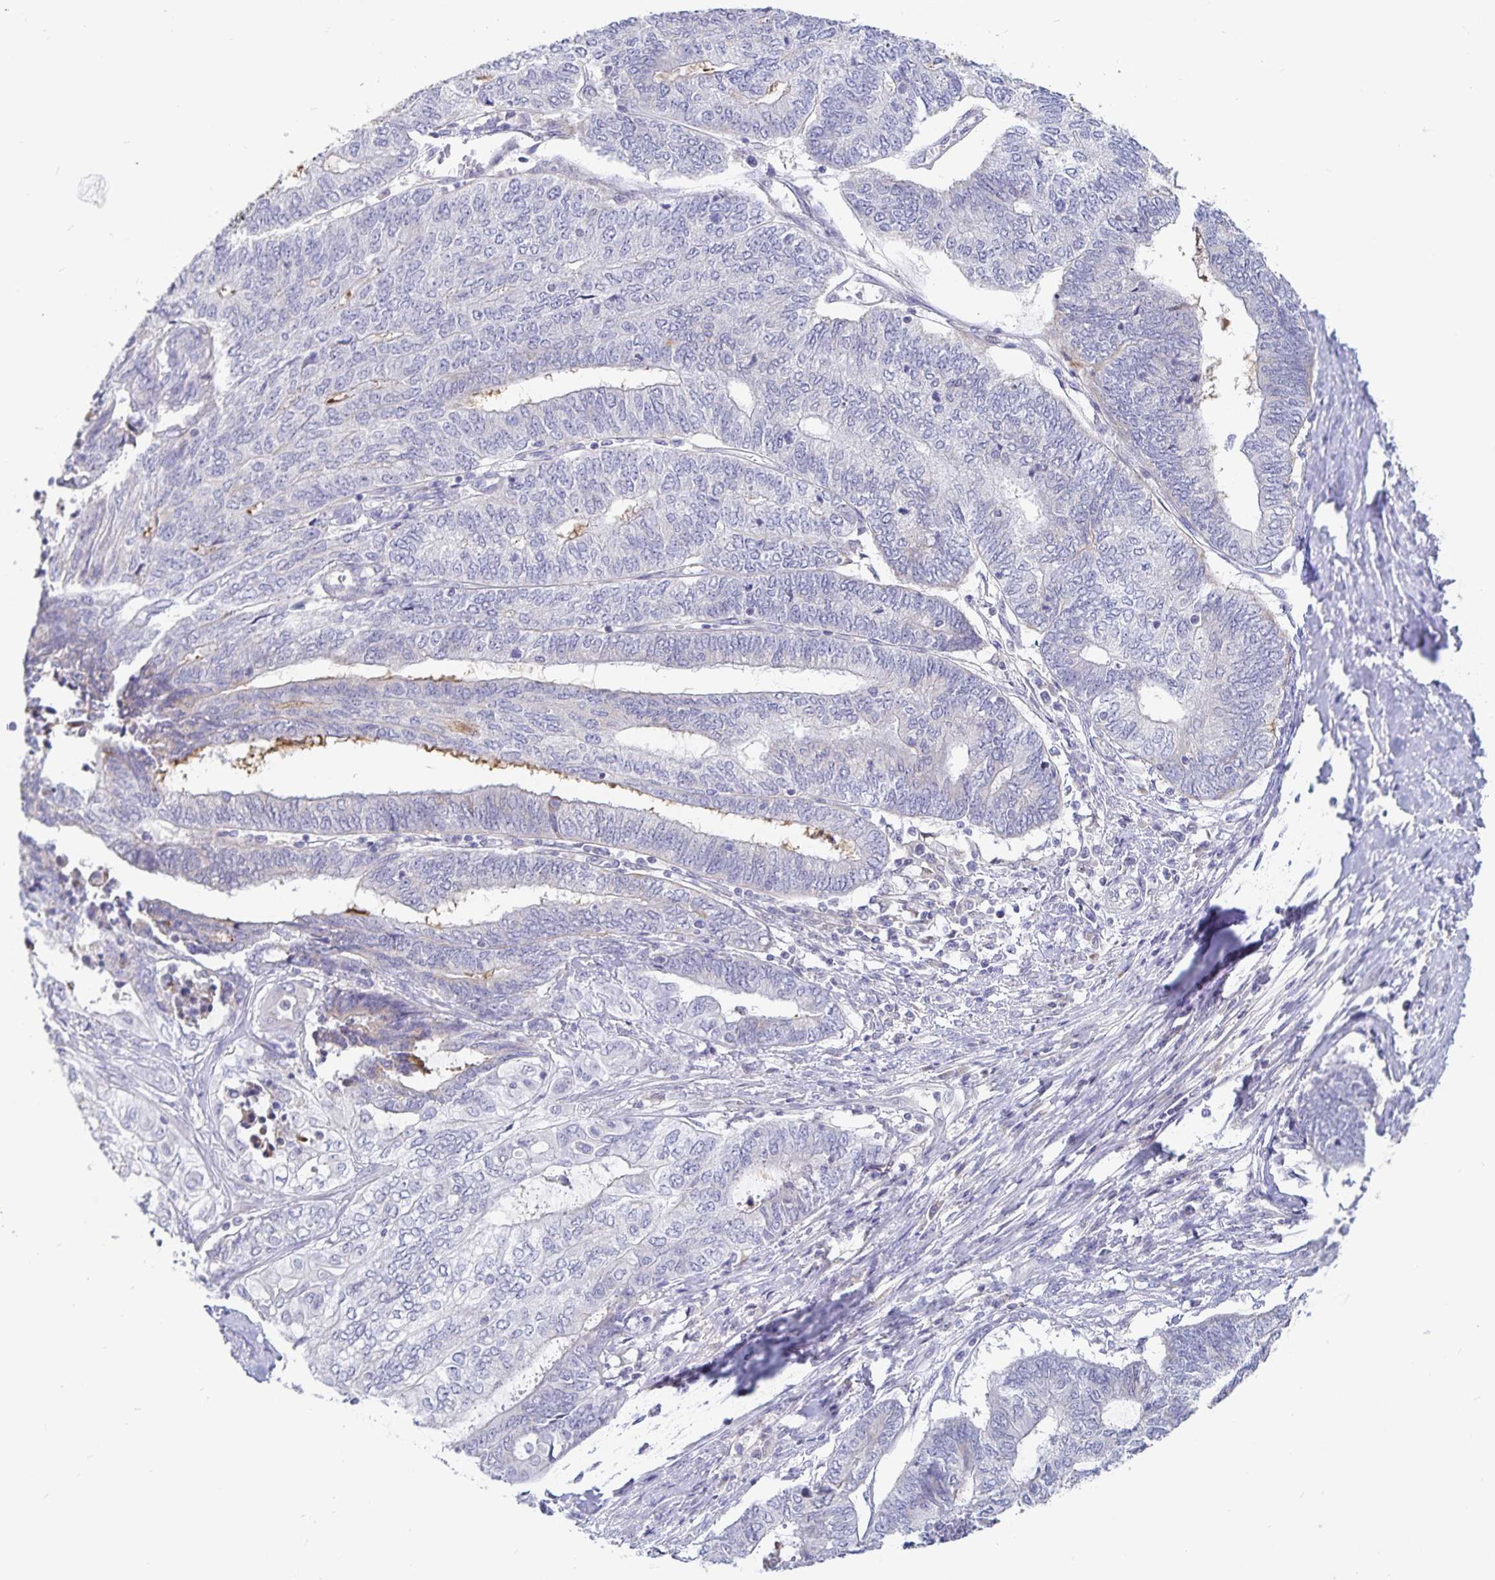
{"staining": {"intensity": "negative", "quantity": "none", "location": "none"}, "tissue": "endometrial cancer", "cell_type": "Tumor cells", "image_type": "cancer", "snomed": [{"axis": "morphology", "description": "Adenocarcinoma, NOS"}, {"axis": "topography", "description": "Uterus"}, {"axis": "topography", "description": "Endometrium"}], "caption": "This is an immunohistochemistry (IHC) micrograph of adenocarcinoma (endometrial). There is no expression in tumor cells.", "gene": "PKHD1", "patient": {"sex": "female", "age": 70}}